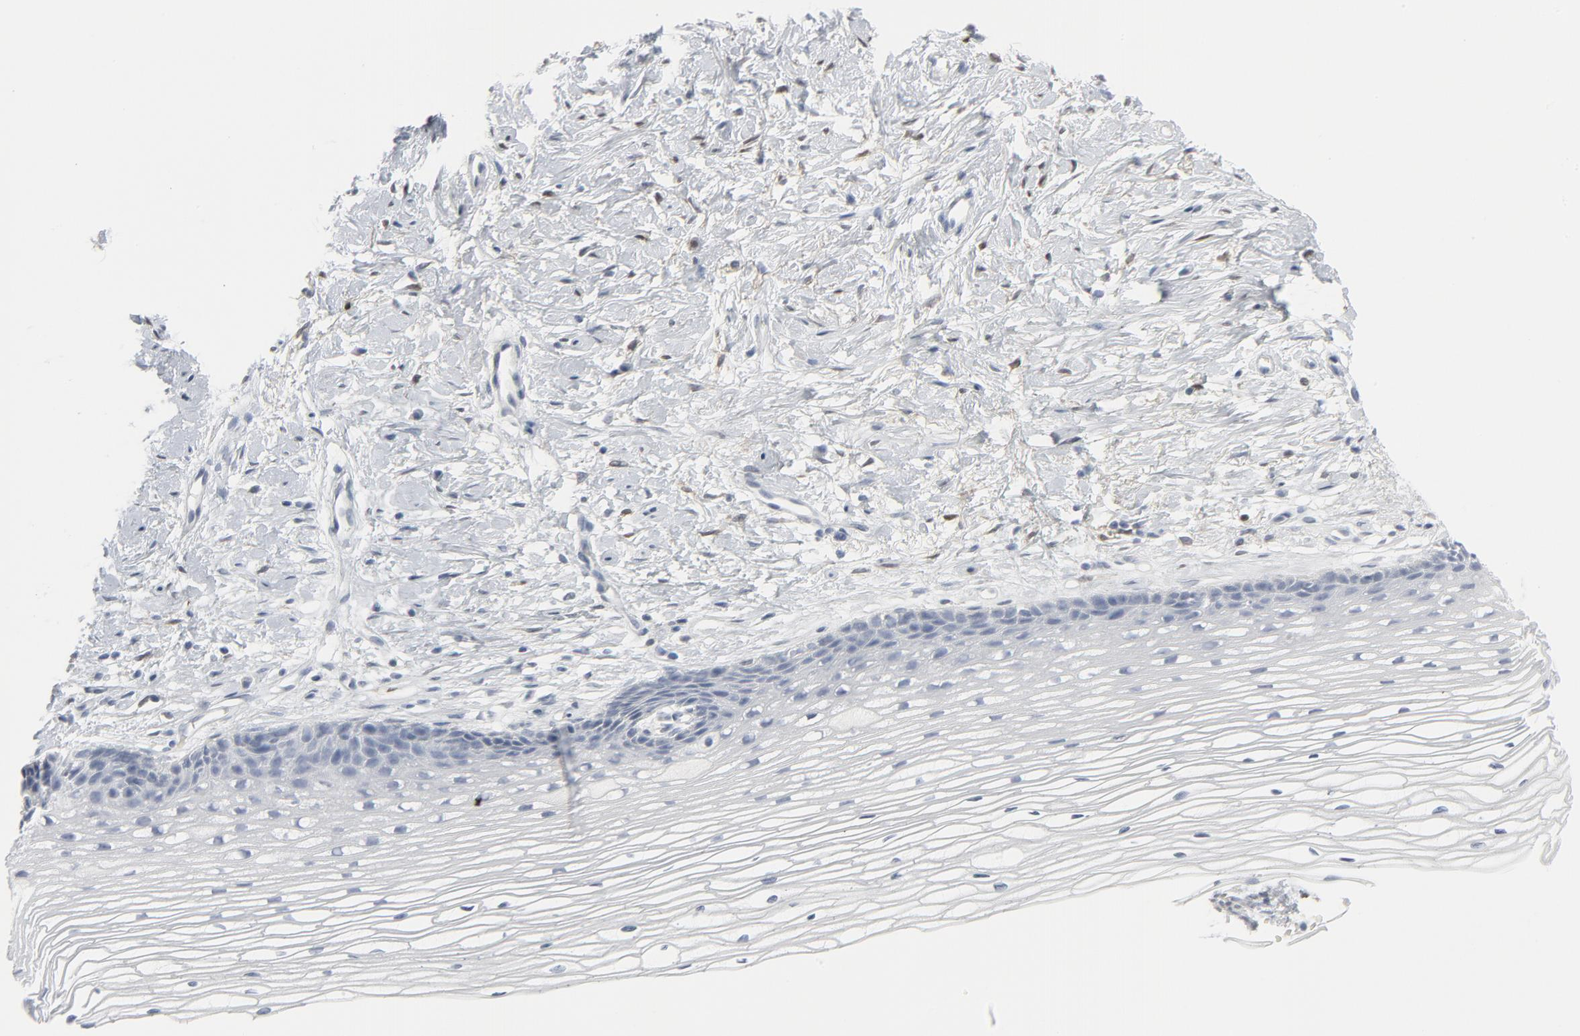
{"staining": {"intensity": "negative", "quantity": "none", "location": "none"}, "tissue": "cervix", "cell_type": "Glandular cells", "image_type": "normal", "snomed": [{"axis": "morphology", "description": "Normal tissue, NOS"}, {"axis": "topography", "description": "Cervix"}], "caption": "Glandular cells show no significant expression in unremarkable cervix.", "gene": "MITF", "patient": {"sex": "female", "age": 39}}